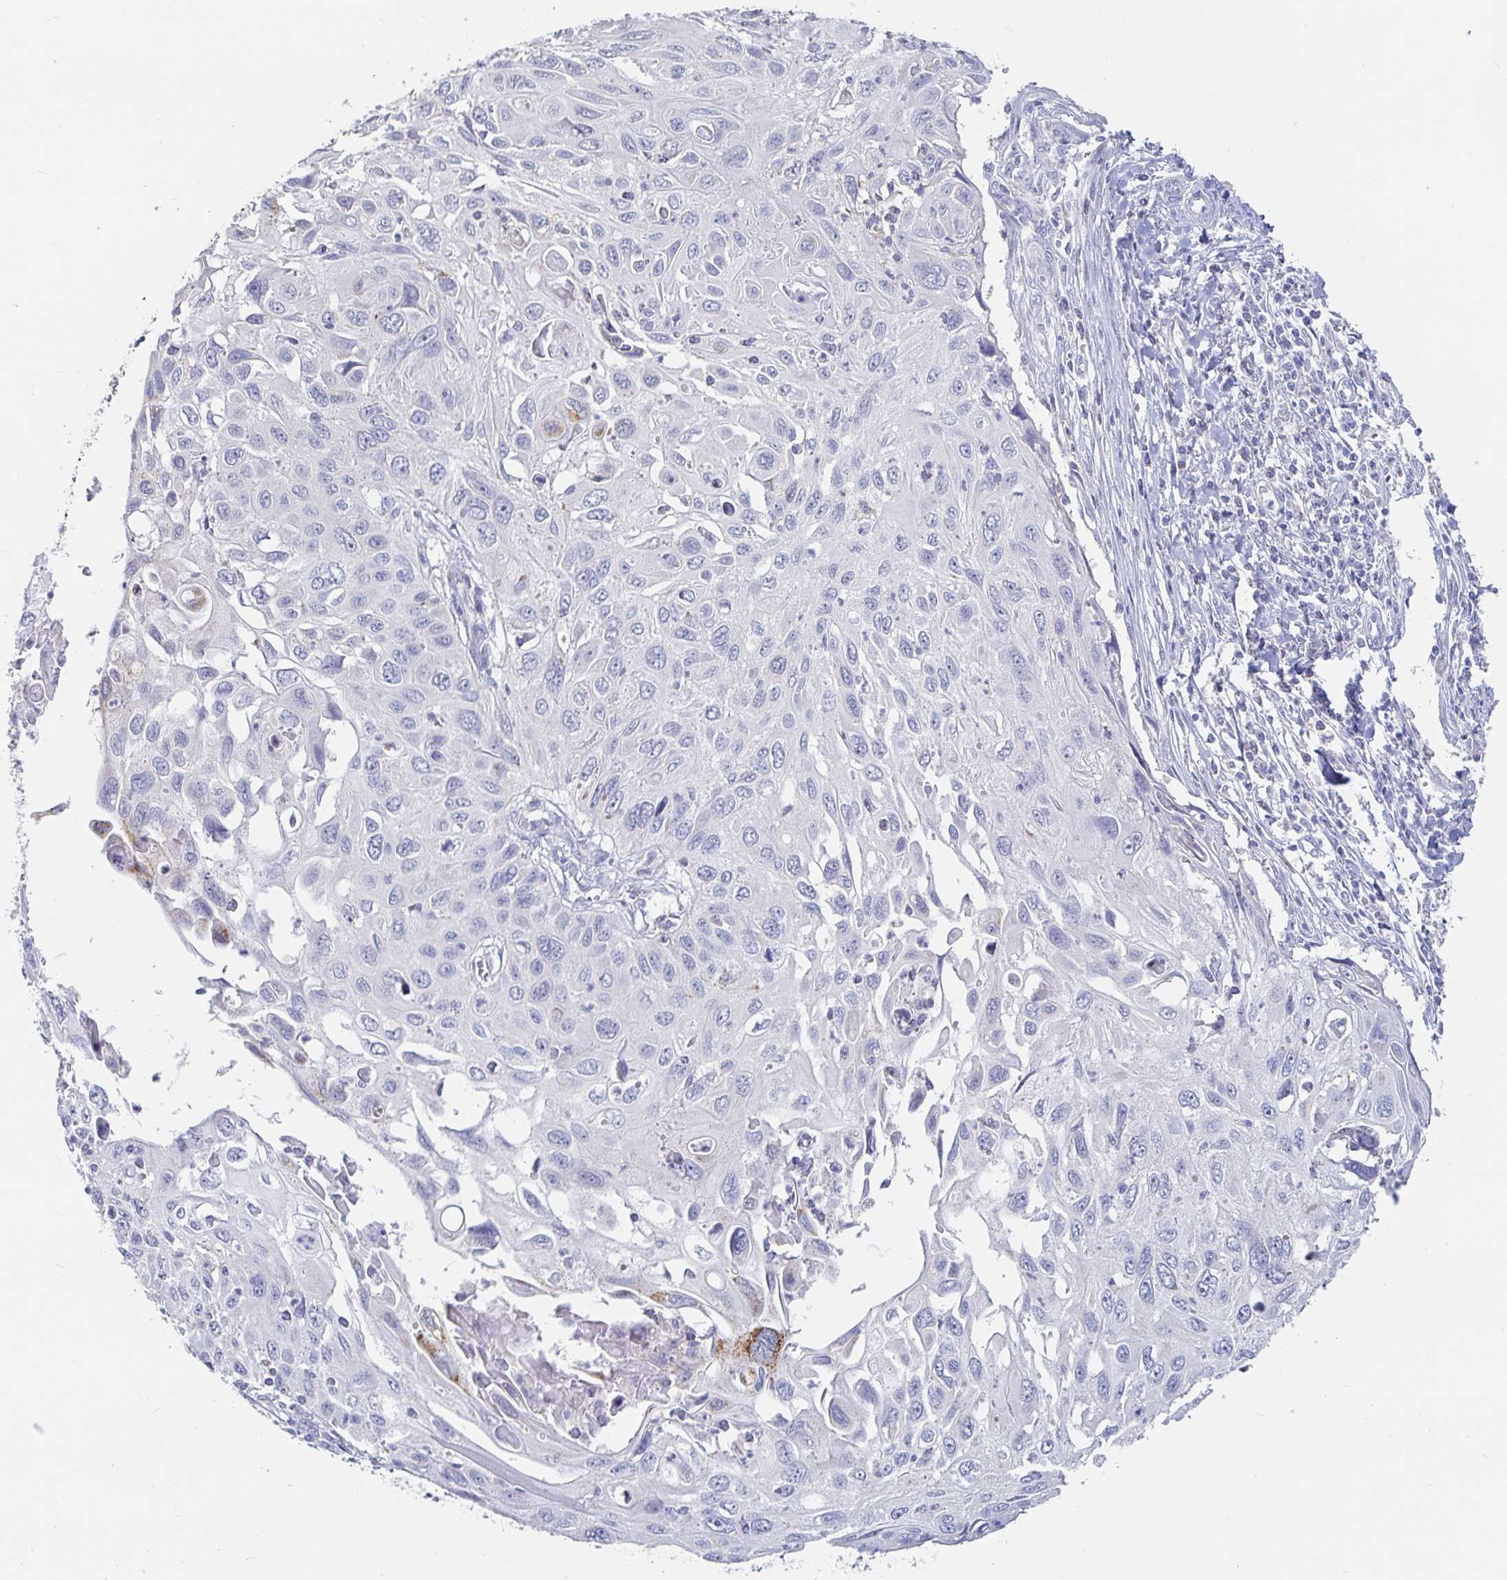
{"staining": {"intensity": "negative", "quantity": "none", "location": "none"}, "tissue": "cervical cancer", "cell_type": "Tumor cells", "image_type": "cancer", "snomed": [{"axis": "morphology", "description": "Squamous cell carcinoma, NOS"}, {"axis": "topography", "description": "Cervix"}], "caption": "Immunohistochemical staining of cervical cancer exhibits no significant staining in tumor cells.", "gene": "SPPL3", "patient": {"sex": "female", "age": 70}}